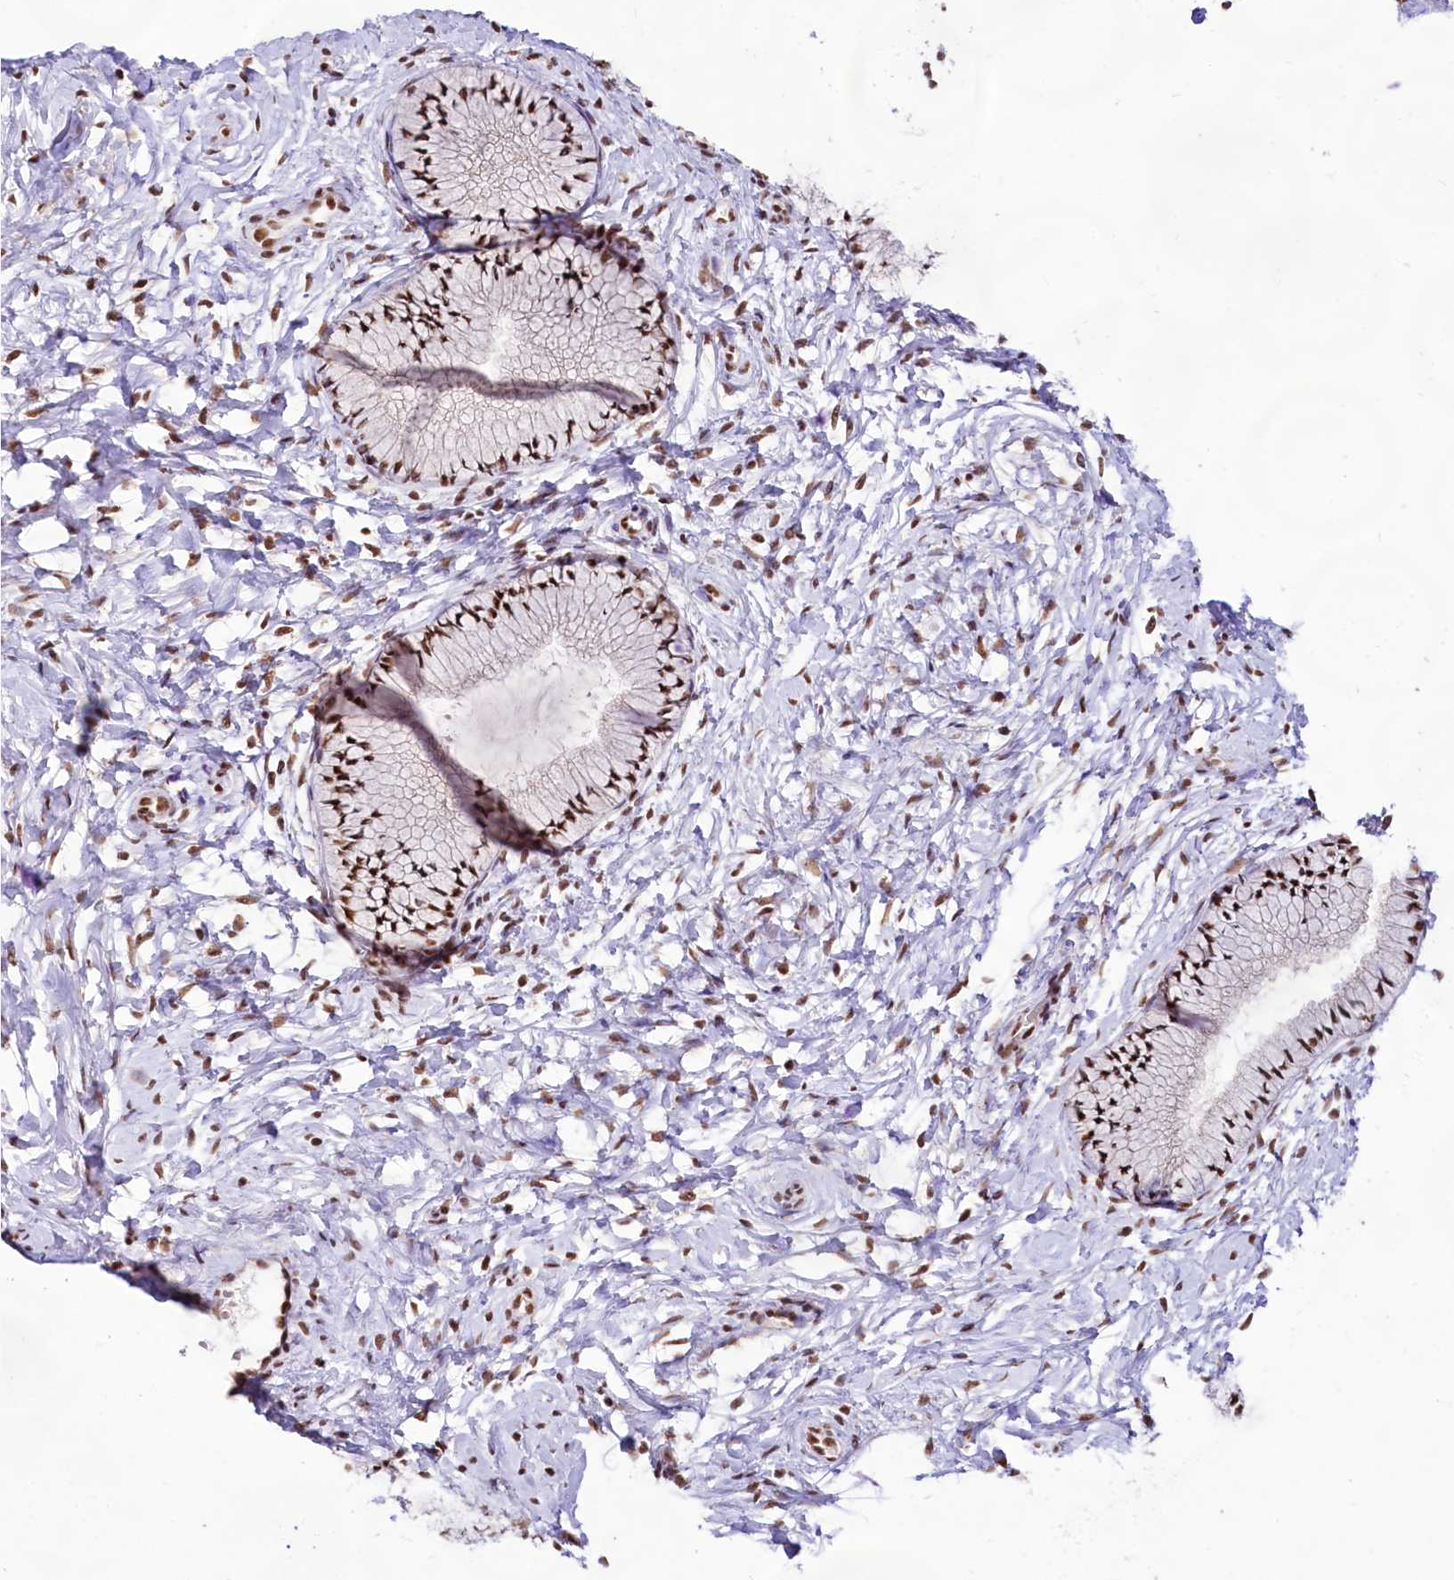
{"staining": {"intensity": "strong", "quantity": ">75%", "location": "nuclear"}, "tissue": "cervix", "cell_type": "Glandular cells", "image_type": "normal", "snomed": [{"axis": "morphology", "description": "Normal tissue, NOS"}, {"axis": "topography", "description": "Cervix"}], "caption": "Brown immunohistochemical staining in benign cervix displays strong nuclear staining in about >75% of glandular cells.", "gene": "HIRA", "patient": {"sex": "female", "age": 33}}